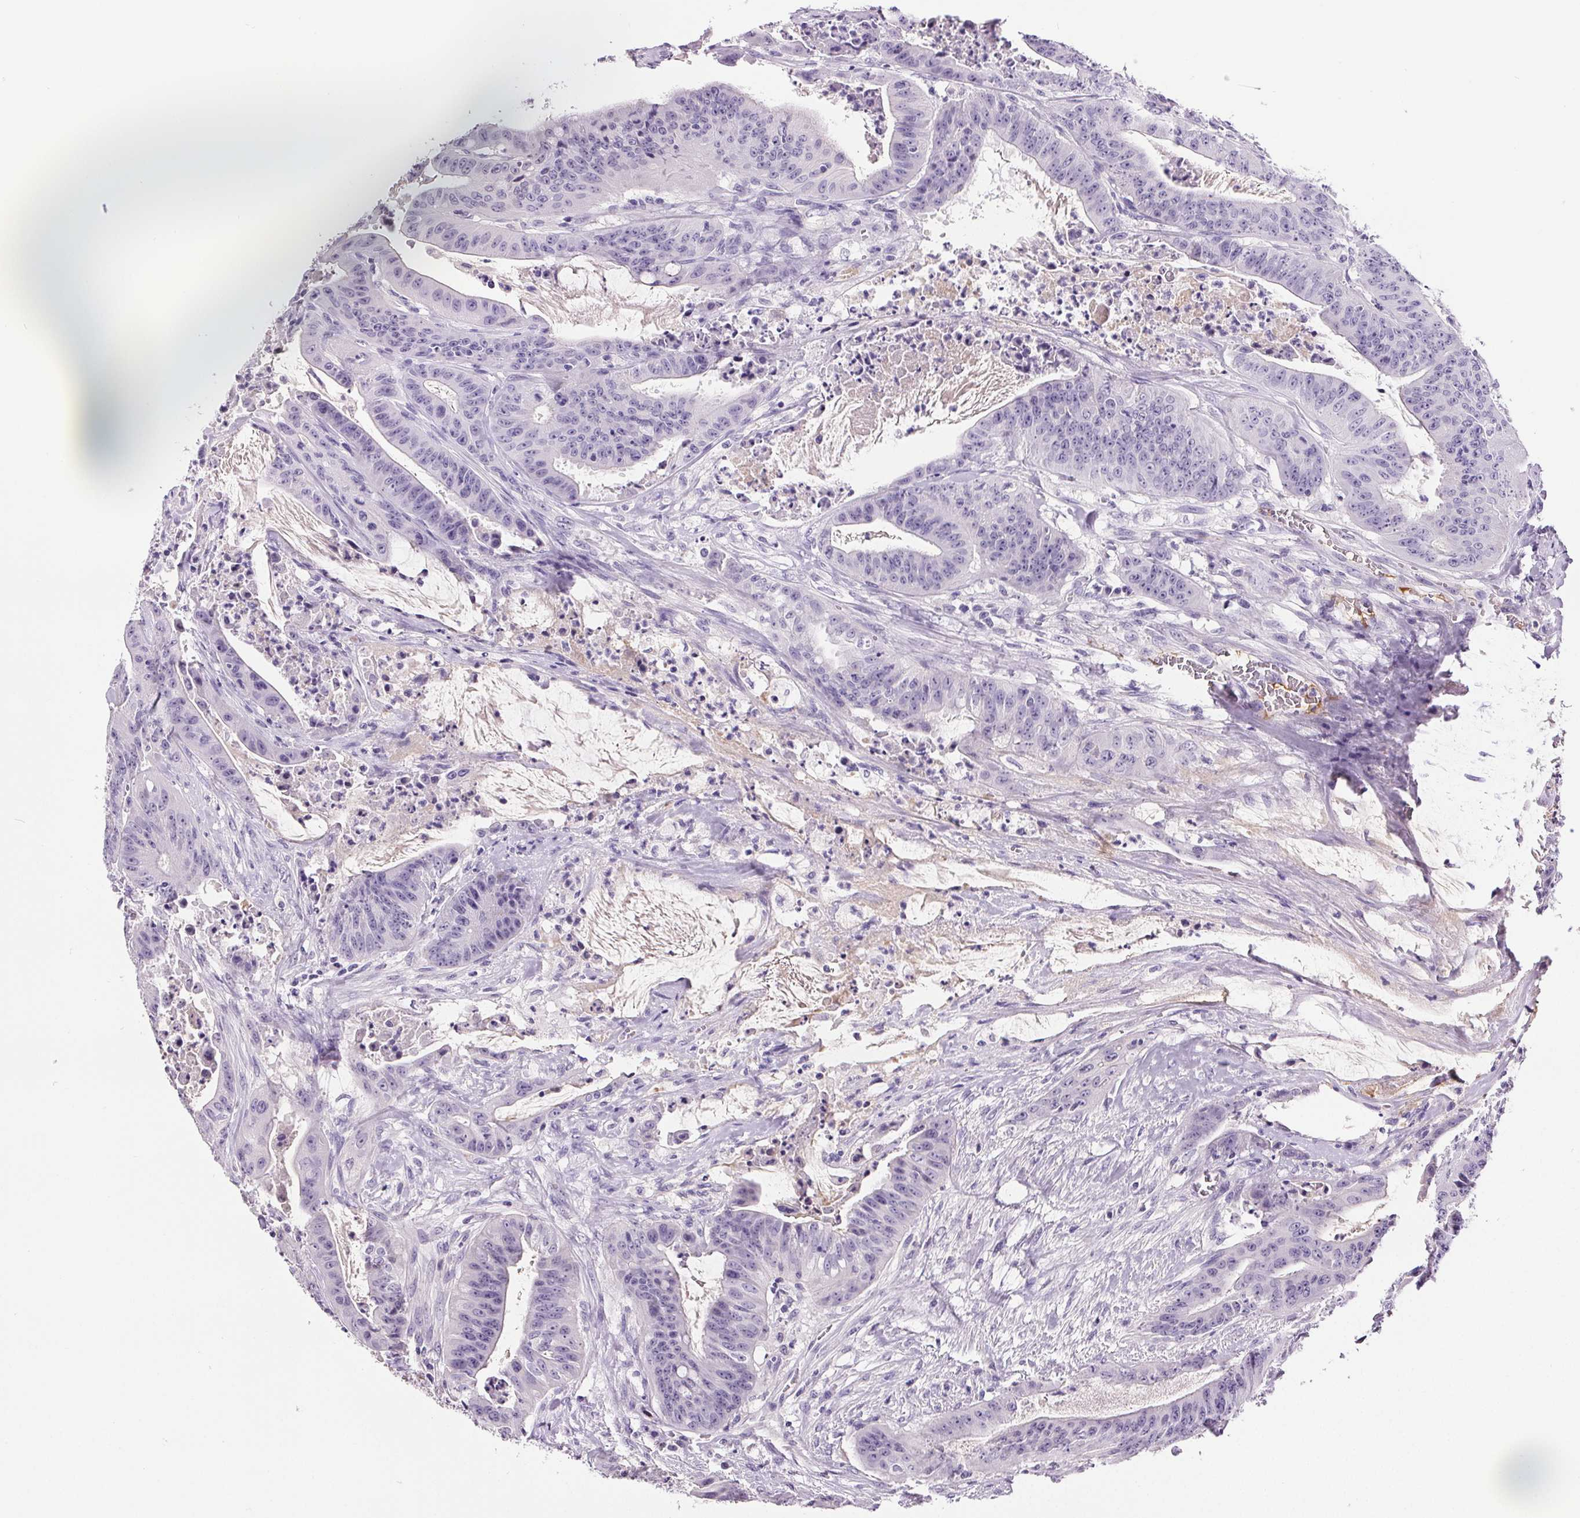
{"staining": {"intensity": "negative", "quantity": "none", "location": "none"}, "tissue": "colorectal cancer", "cell_type": "Tumor cells", "image_type": "cancer", "snomed": [{"axis": "morphology", "description": "Adenocarcinoma, NOS"}, {"axis": "topography", "description": "Colon"}], "caption": "The micrograph reveals no staining of tumor cells in colorectal cancer.", "gene": "CD5L", "patient": {"sex": "male", "age": 33}}